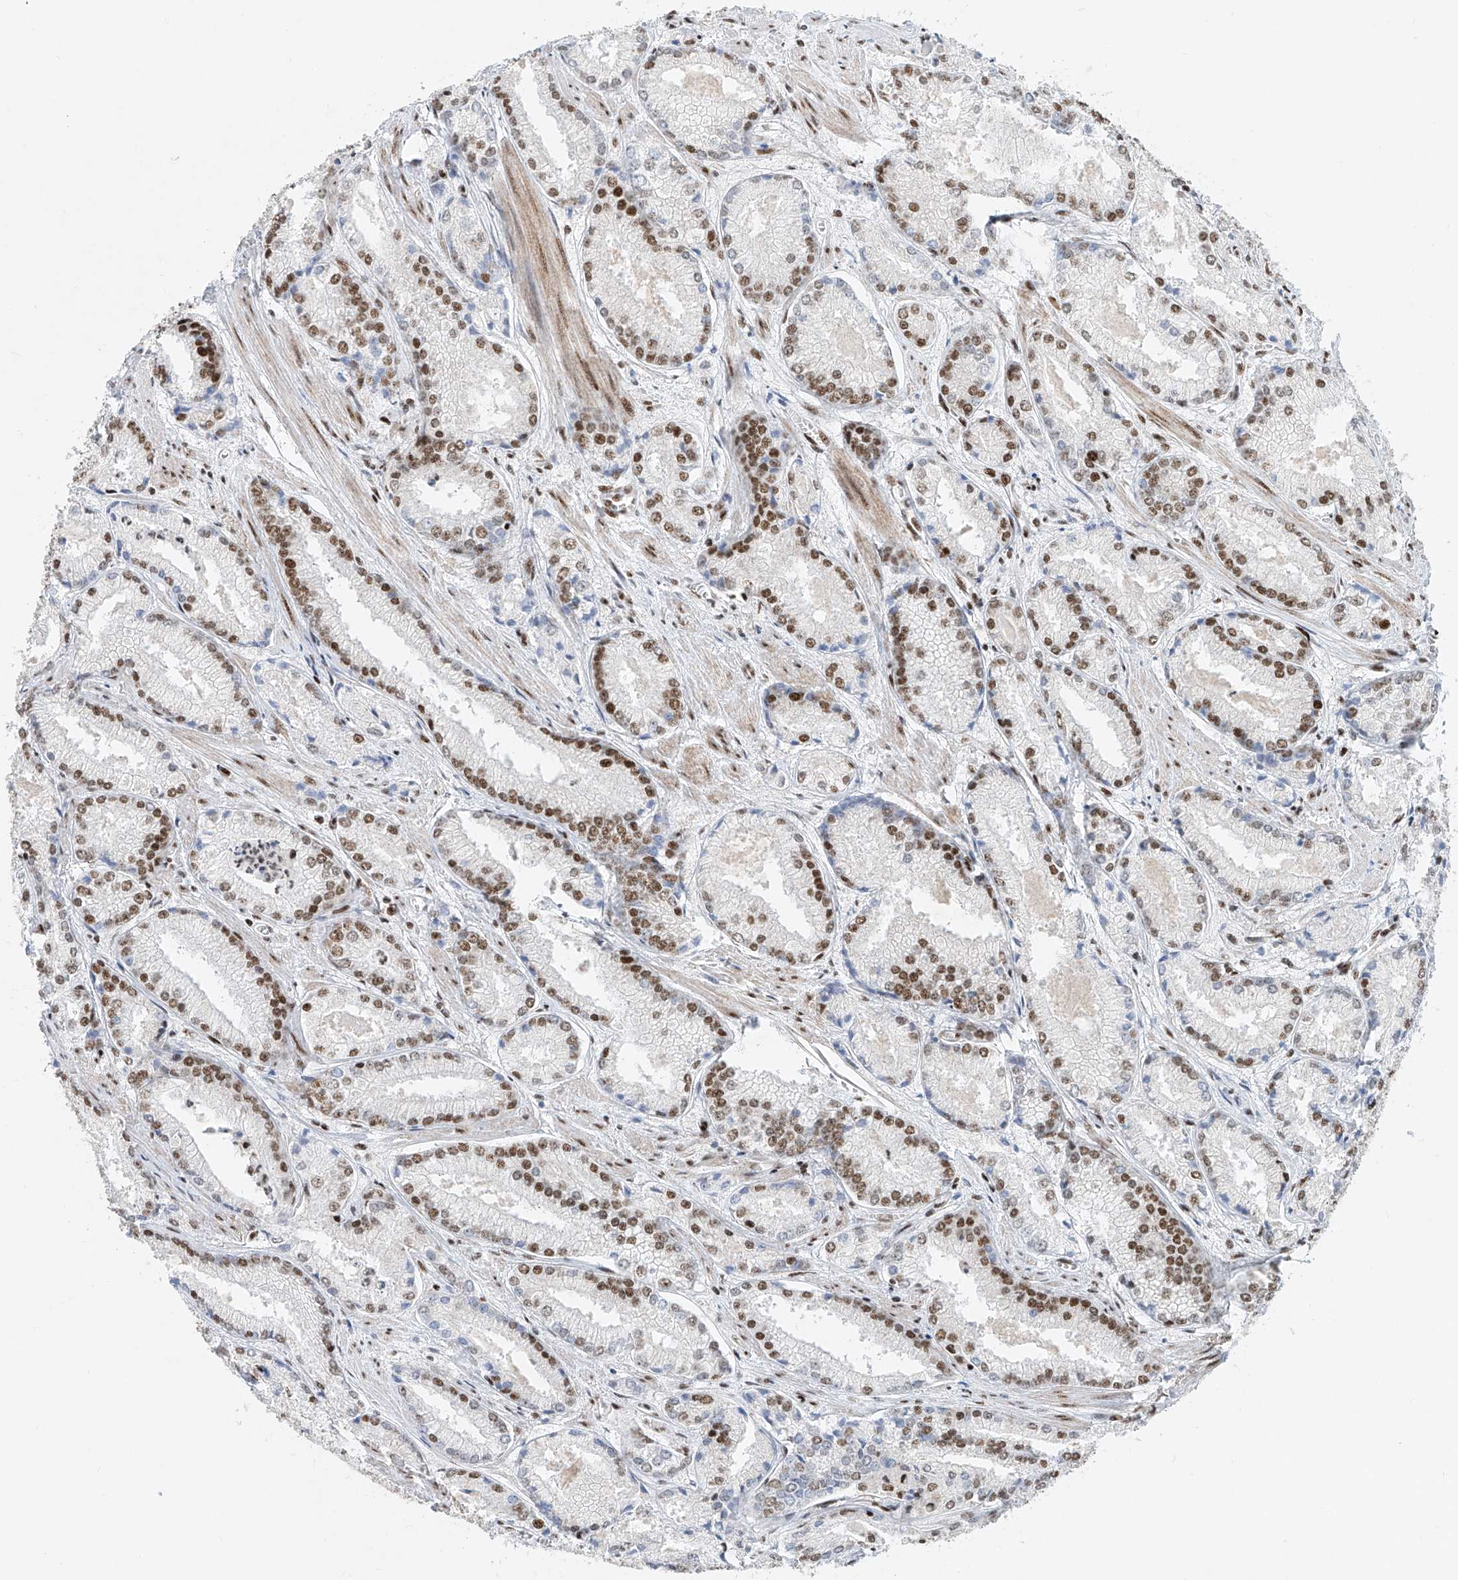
{"staining": {"intensity": "moderate", "quantity": "25%-75%", "location": "nuclear"}, "tissue": "prostate cancer", "cell_type": "Tumor cells", "image_type": "cancer", "snomed": [{"axis": "morphology", "description": "Adenocarcinoma, Low grade"}, {"axis": "topography", "description": "Prostate"}], "caption": "A brown stain labels moderate nuclear positivity of a protein in prostate cancer (adenocarcinoma (low-grade)) tumor cells.", "gene": "TAF4", "patient": {"sex": "male", "age": 54}}